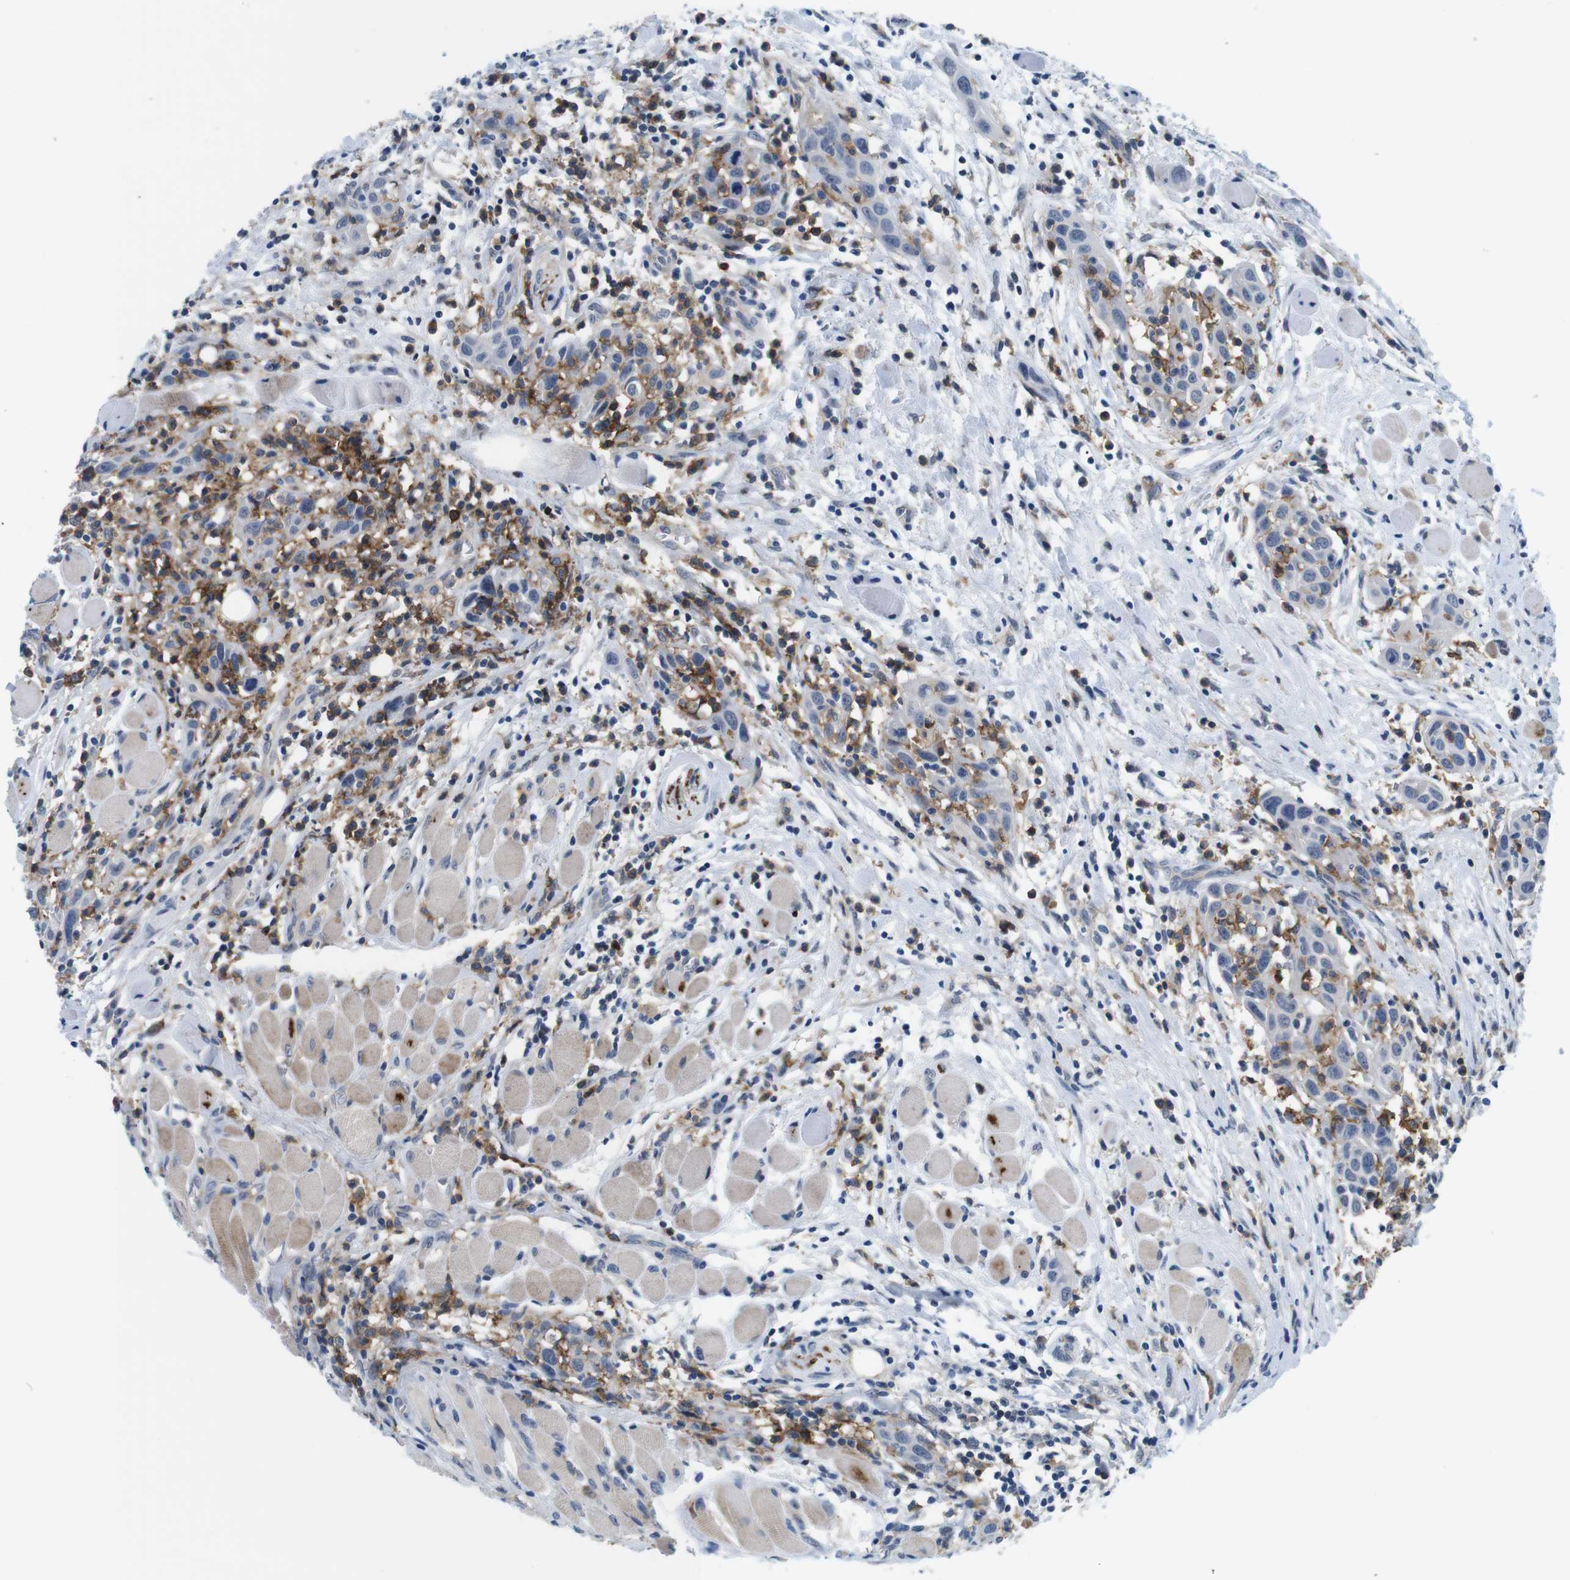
{"staining": {"intensity": "negative", "quantity": "none", "location": "none"}, "tissue": "head and neck cancer", "cell_type": "Tumor cells", "image_type": "cancer", "snomed": [{"axis": "morphology", "description": "Squamous cell carcinoma, NOS"}, {"axis": "topography", "description": "Oral tissue"}, {"axis": "topography", "description": "Head-Neck"}], "caption": "Tumor cells are negative for brown protein staining in squamous cell carcinoma (head and neck).", "gene": "CD300C", "patient": {"sex": "female", "age": 50}}